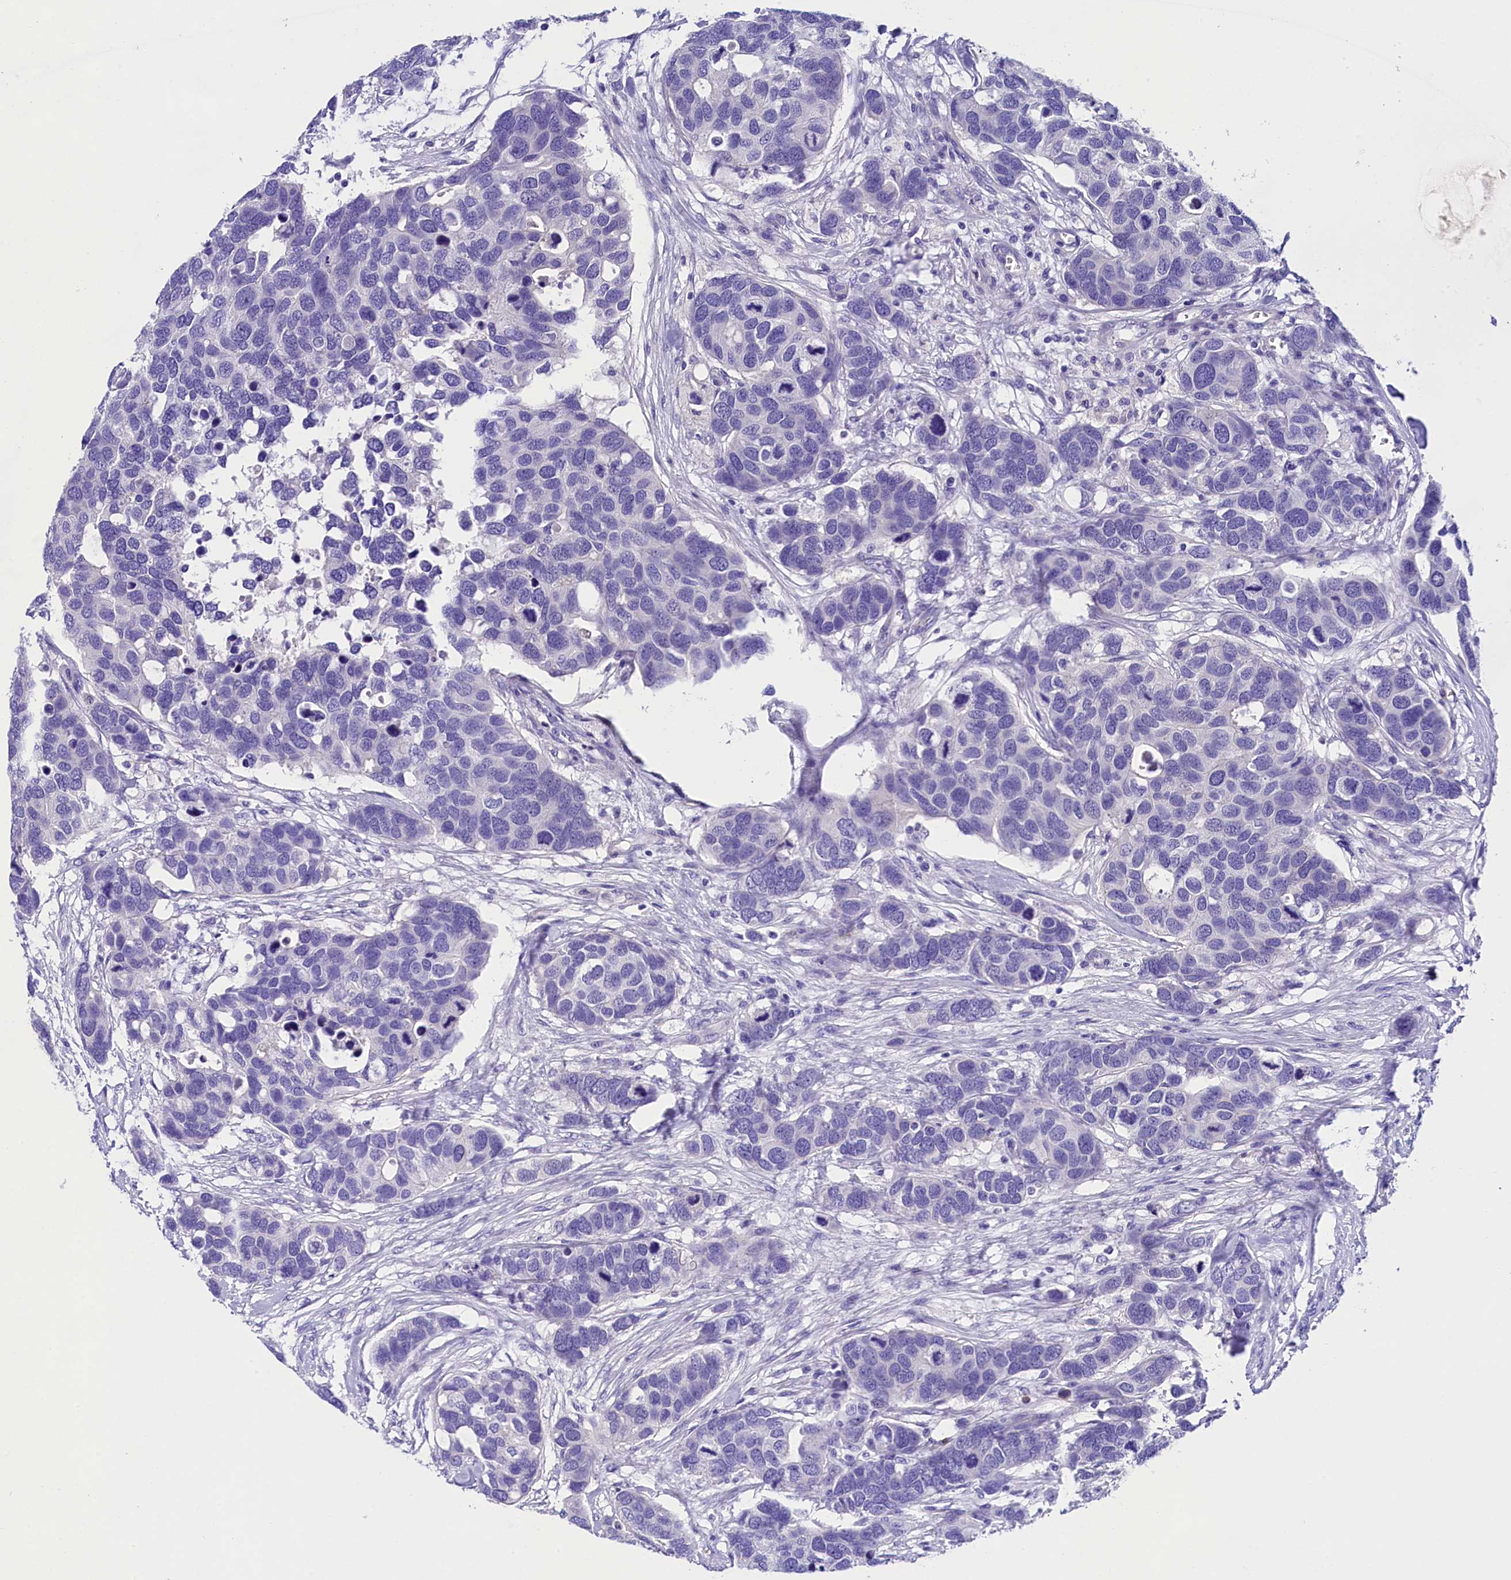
{"staining": {"intensity": "negative", "quantity": "none", "location": "none"}, "tissue": "breast cancer", "cell_type": "Tumor cells", "image_type": "cancer", "snomed": [{"axis": "morphology", "description": "Duct carcinoma"}, {"axis": "topography", "description": "Breast"}], "caption": "The micrograph reveals no staining of tumor cells in breast cancer (invasive ductal carcinoma).", "gene": "SOD3", "patient": {"sex": "female", "age": 83}}